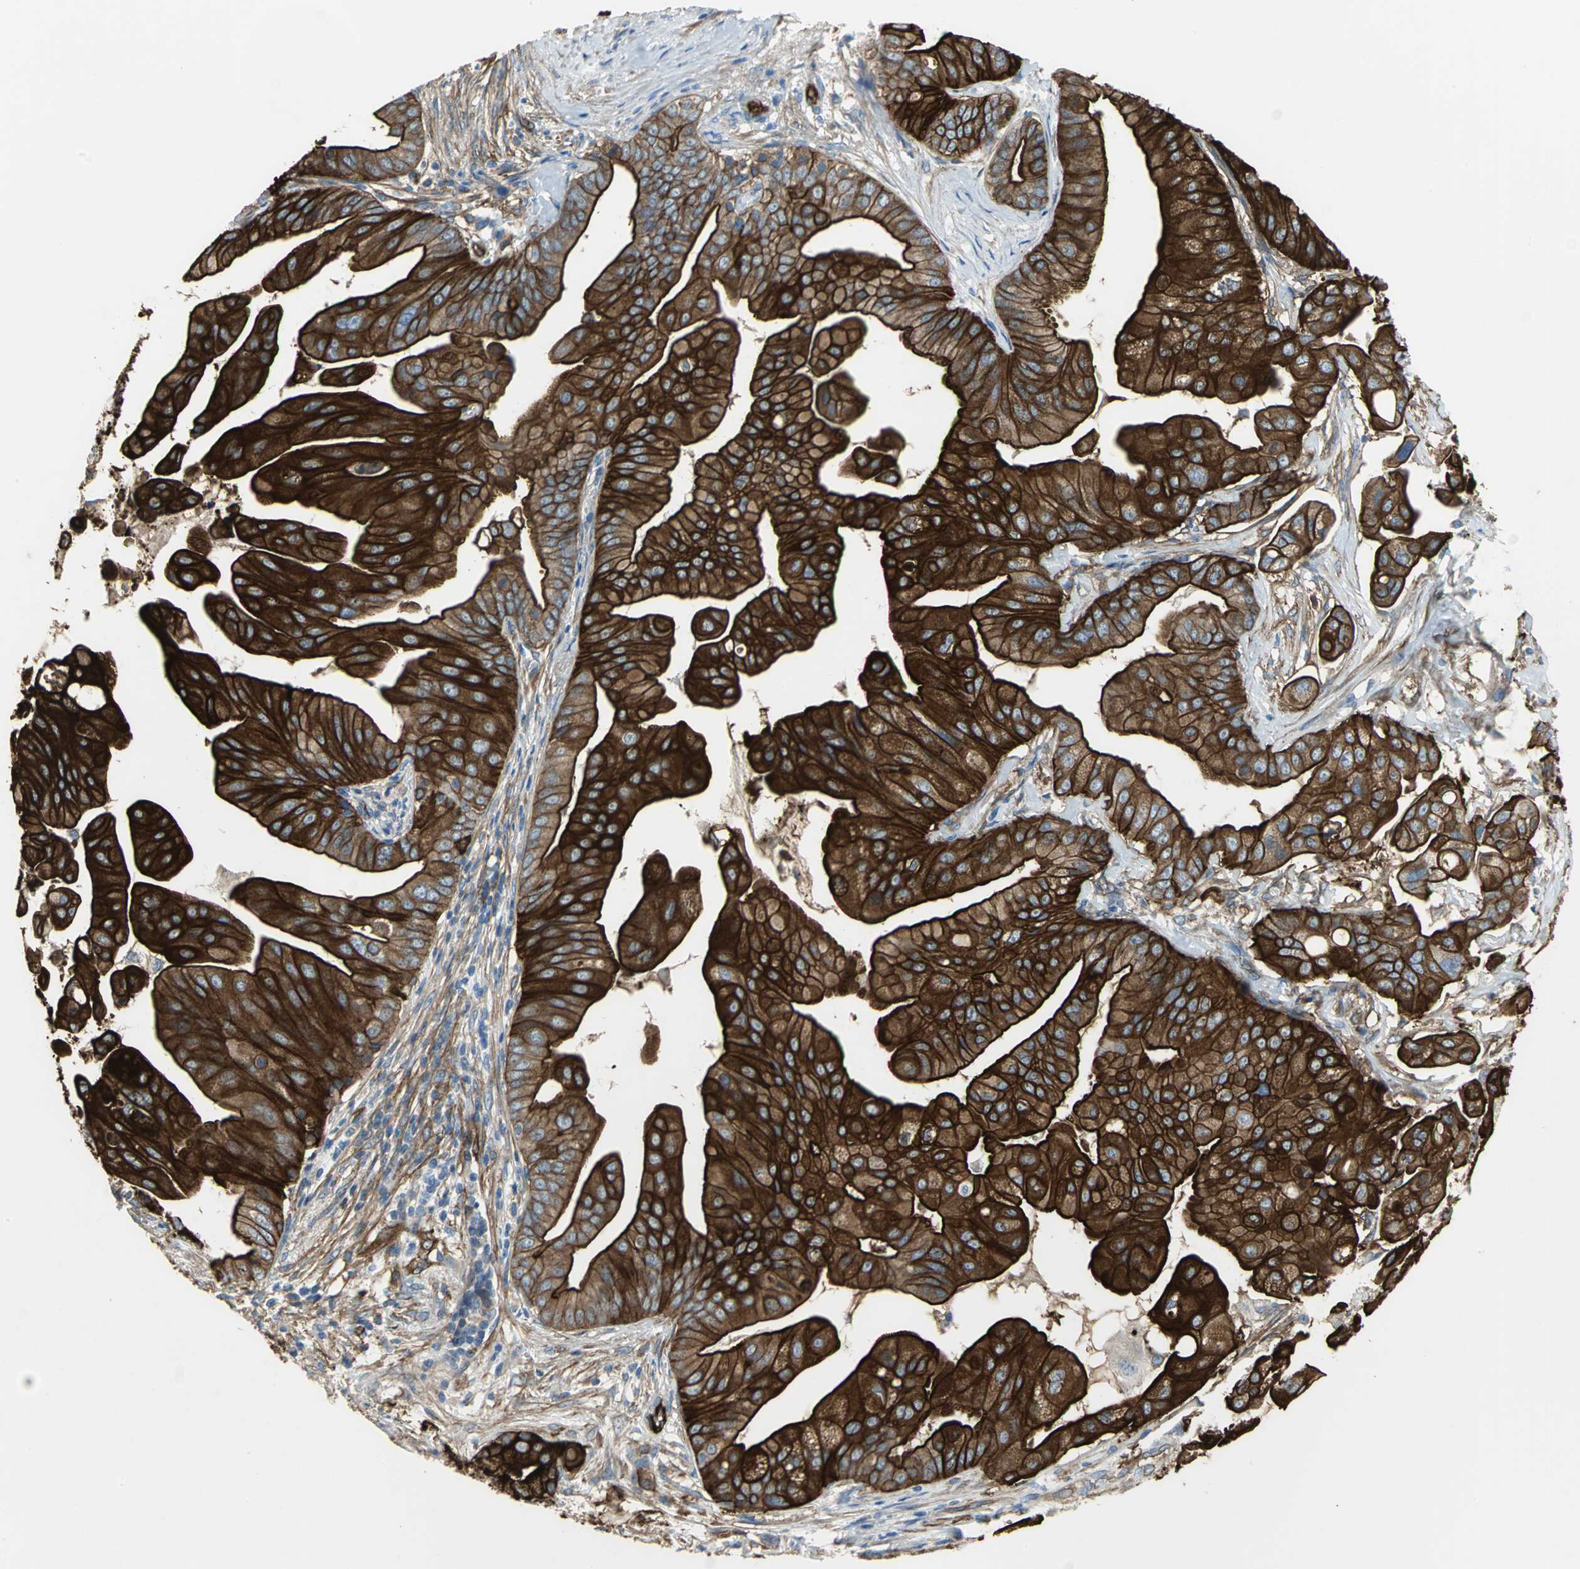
{"staining": {"intensity": "strong", "quantity": ">75%", "location": "cytoplasmic/membranous"}, "tissue": "pancreatic cancer", "cell_type": "Tumor cells", "image_type": "cancer", "snomed": [{"axis": "morphology", "description": "Adenocarcinoma, NOS"}, {"axis": "topography", "description": "Pancreas"}], "caption": "Immunohistochemistry (IHC) image of human pancreatic cancer stained for a protein (brown), which reveals high levels of strong cytoplasmic/membranous expression in approximately >75% of tumor cells.", "gene": "FLNB", "patient": {"sex": "female", "age": 75}}